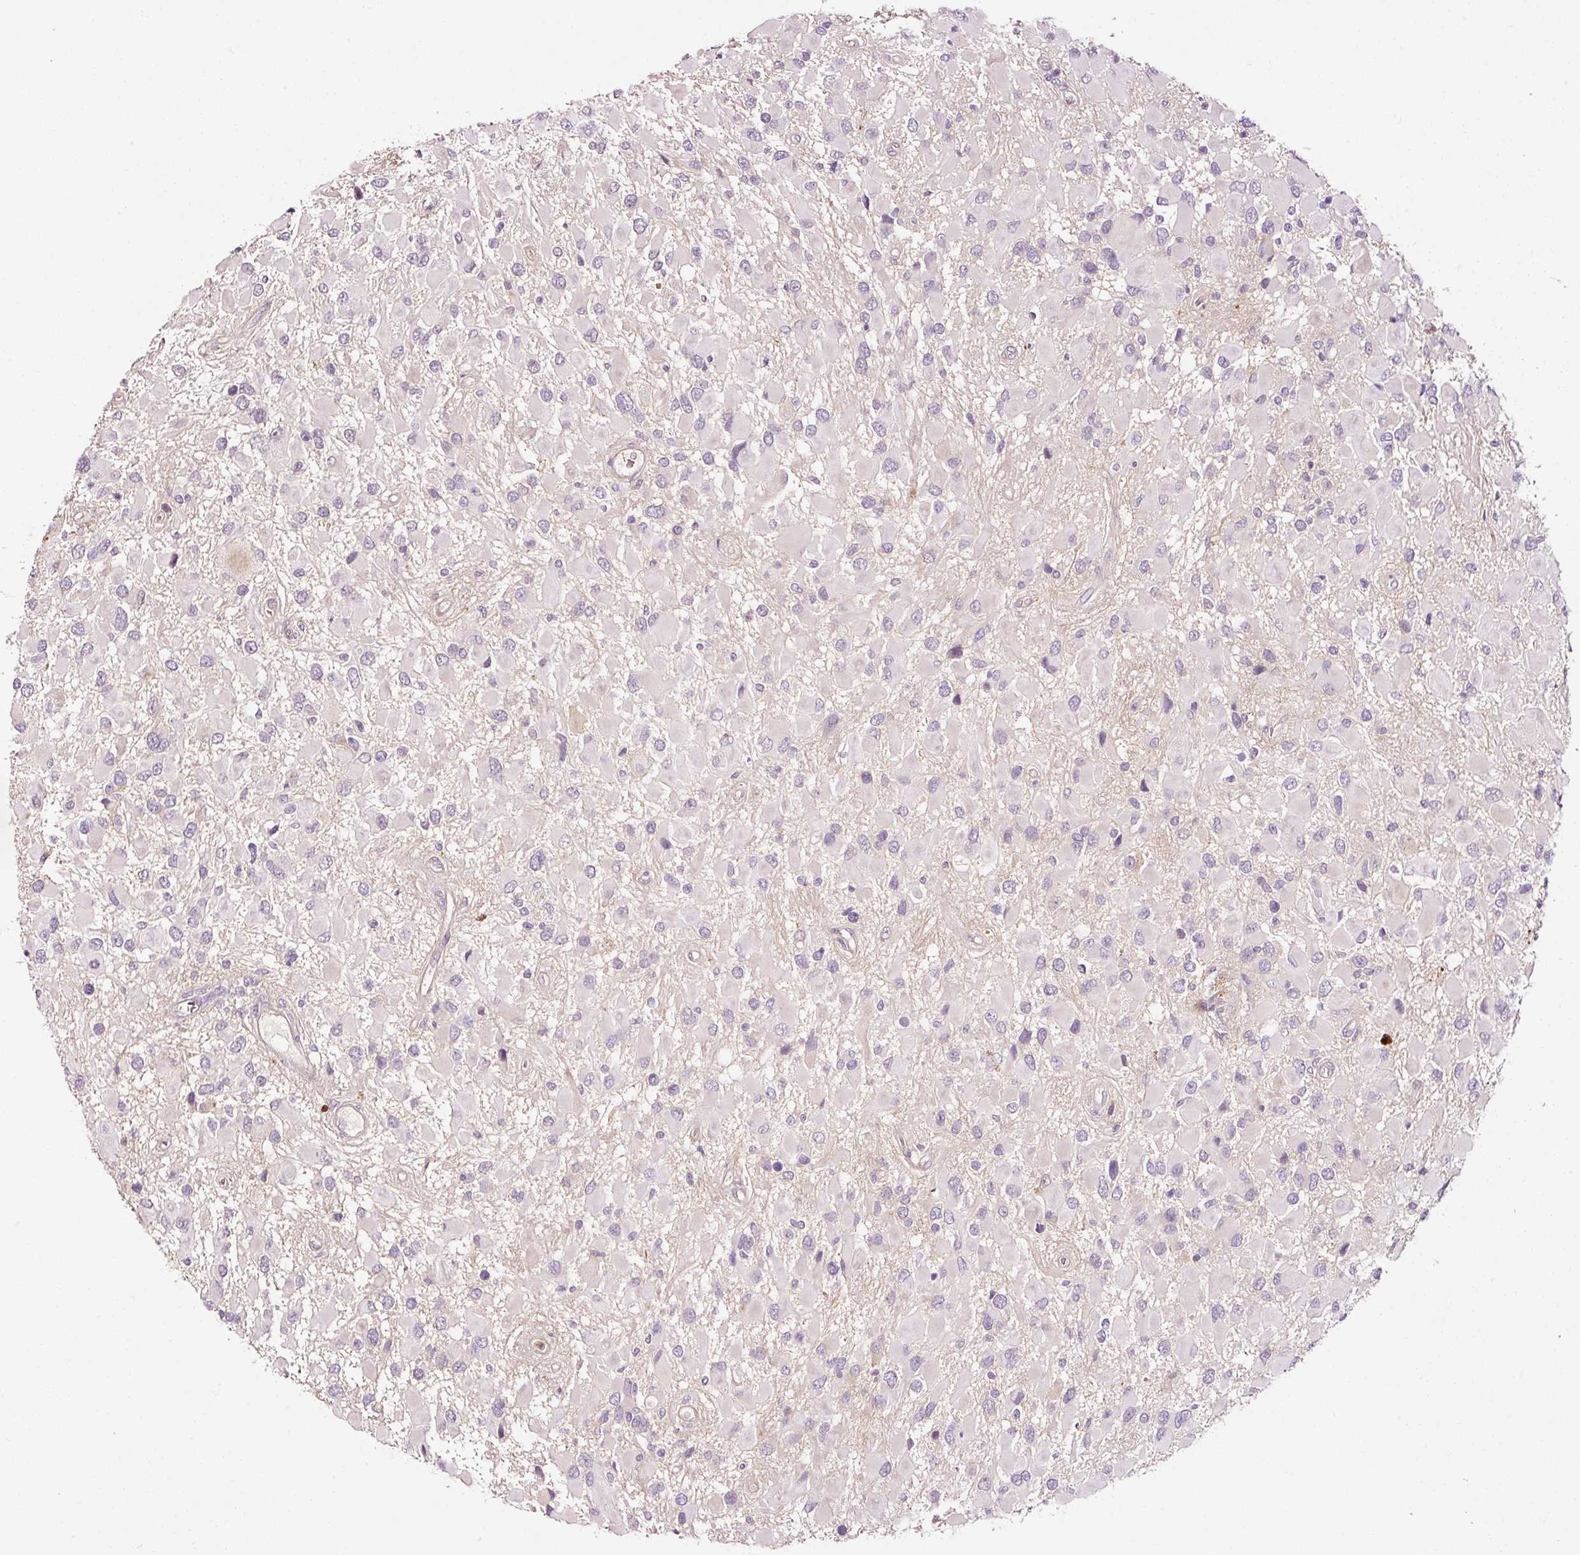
{"staining": {"intensity": "negative", "quantity": "none", "location": "none"}, "tissue": "glioma", "cell_type": "Tumor cells", "image_type": "cancer", "snomed": [{"axis": "morphology", "description": "Glioma, malignant, High grade"}, {"axis": "topography", "description": "Brain"}], "caption": "This is an immunohistochemistry image of malignant glioma (high-grade). There is no expression in tumor cells.", "gene": "ABCB4", "patient": {"sex": "male", "age": 53}}